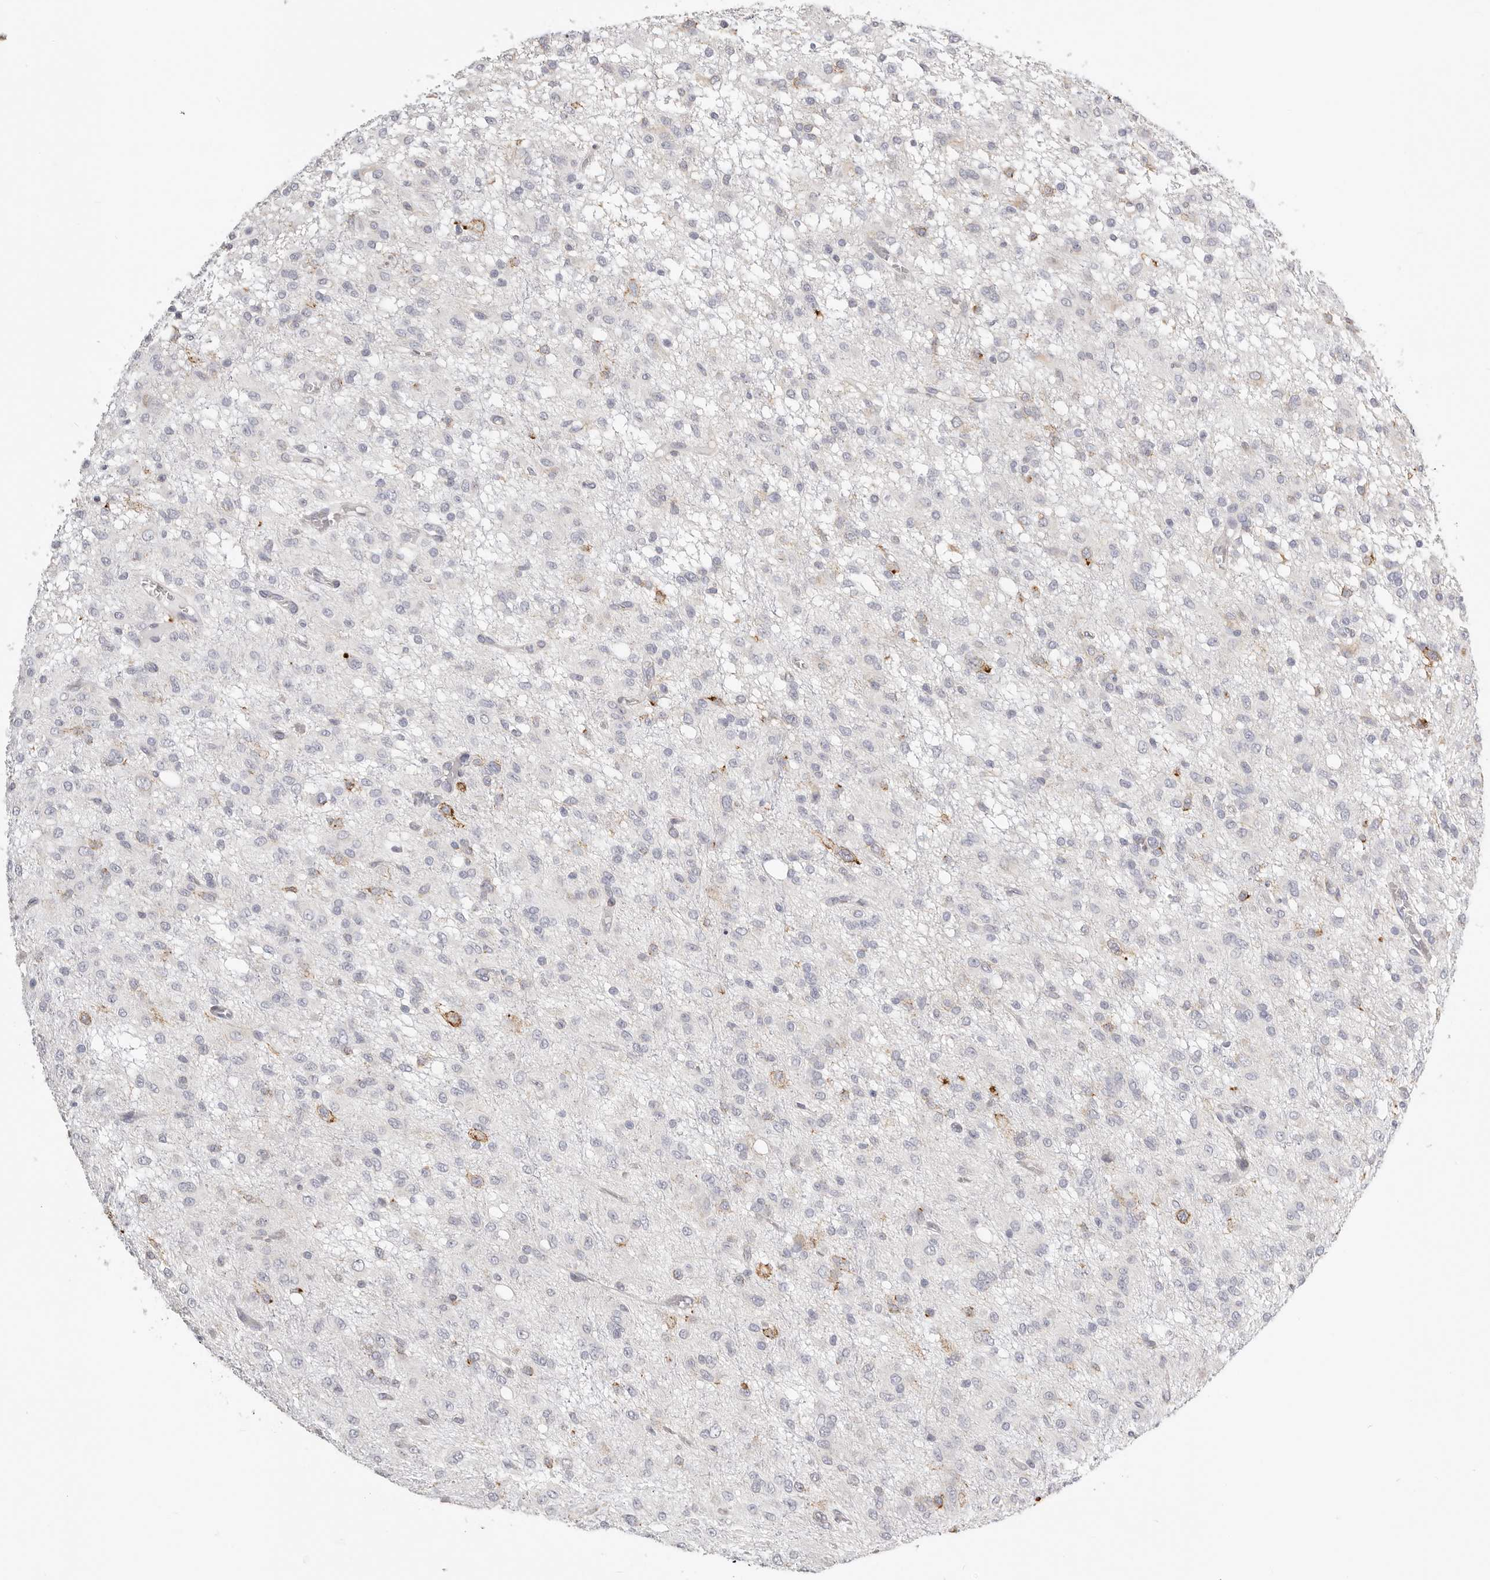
{"staining": {"intensity": "negative", "quantity": "none", "location": "none"}, "tissue": "glioma", "cell_type": "Tumor cells", "image_type": "cancer", "snomed": [{"axis": "morphology", "description": "Glioma, malignant, High grade"}, {"axis": "topography", "description": "Brain"}], "caption": "A high-resolution histopathology image shows immunohistochemistry (IHC) staining of malignant glioma (high-grade), which shows no significant staining in tumor cells. (DAB immunohistochemistry visualized using brightfield microscopy, high magnification).", "gene": "IL32", "patient": {"sex": "female", "age": 59}}